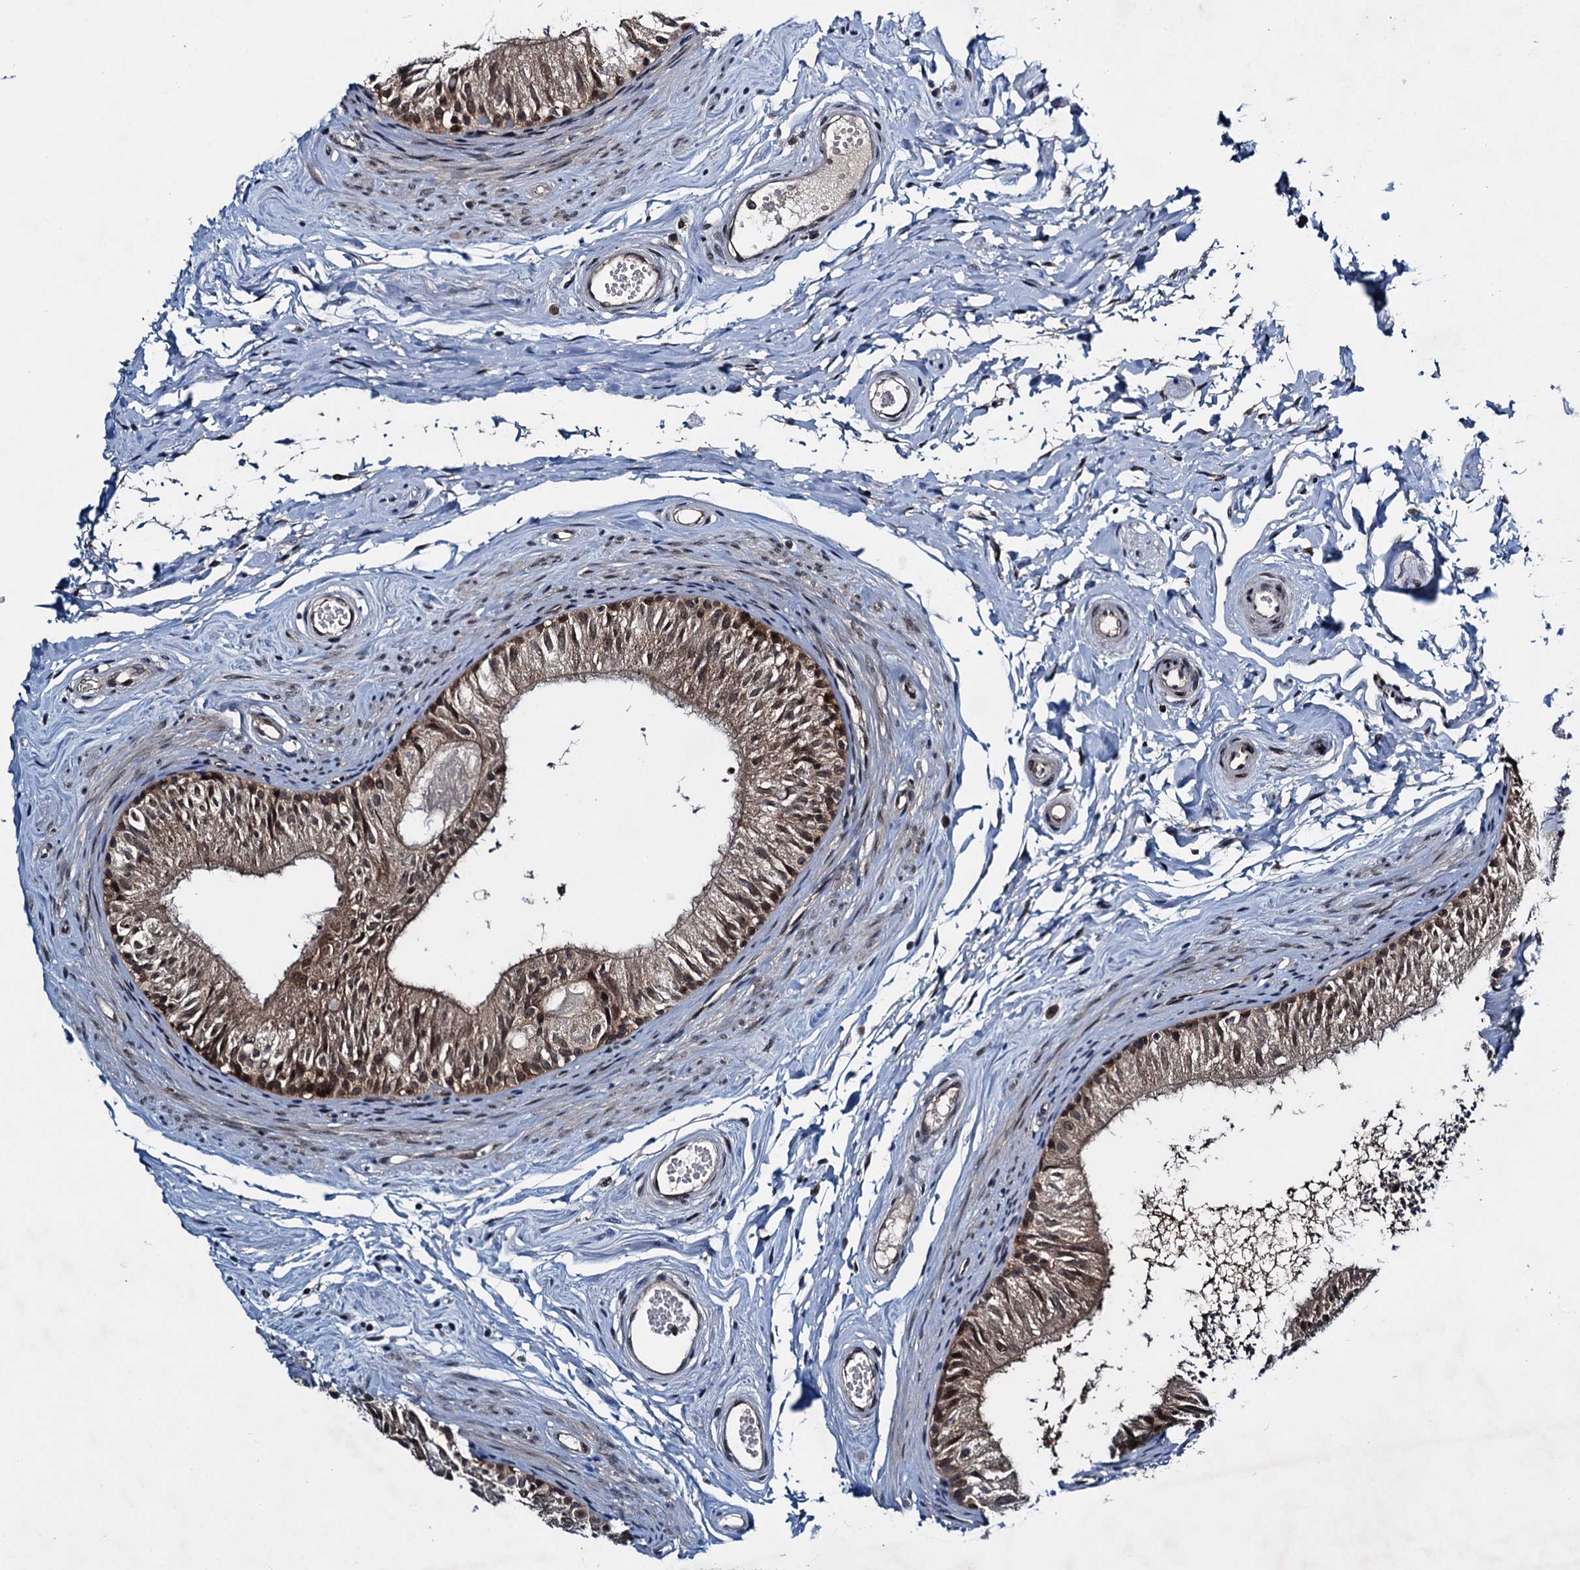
{"staining": {"intensity": "strong", "quantity": ">75%", "location": "cytoplasmic/membranous,nuclear"}, "tissue": "epididymis", "cell_type": "Glandular cells", "image_type": "normal", "snomed": [{"axis": "morphology", "description": "Normal tissue, NOS"}, {"axis": "topography", "description": "Epididymis"}], "caption": "Brown immunohistochemical staining in benign human epididymis displays strong cytoplasmic/membranous,nuclear positivity in about >75% of glandular cells. The staining is performed using DAB brown chromogen to label protein expression. The nuclei are counter-stained blue using hematoxylin.", "gene": "RNF165", "patient": {"sex": "male", "age": 56}}